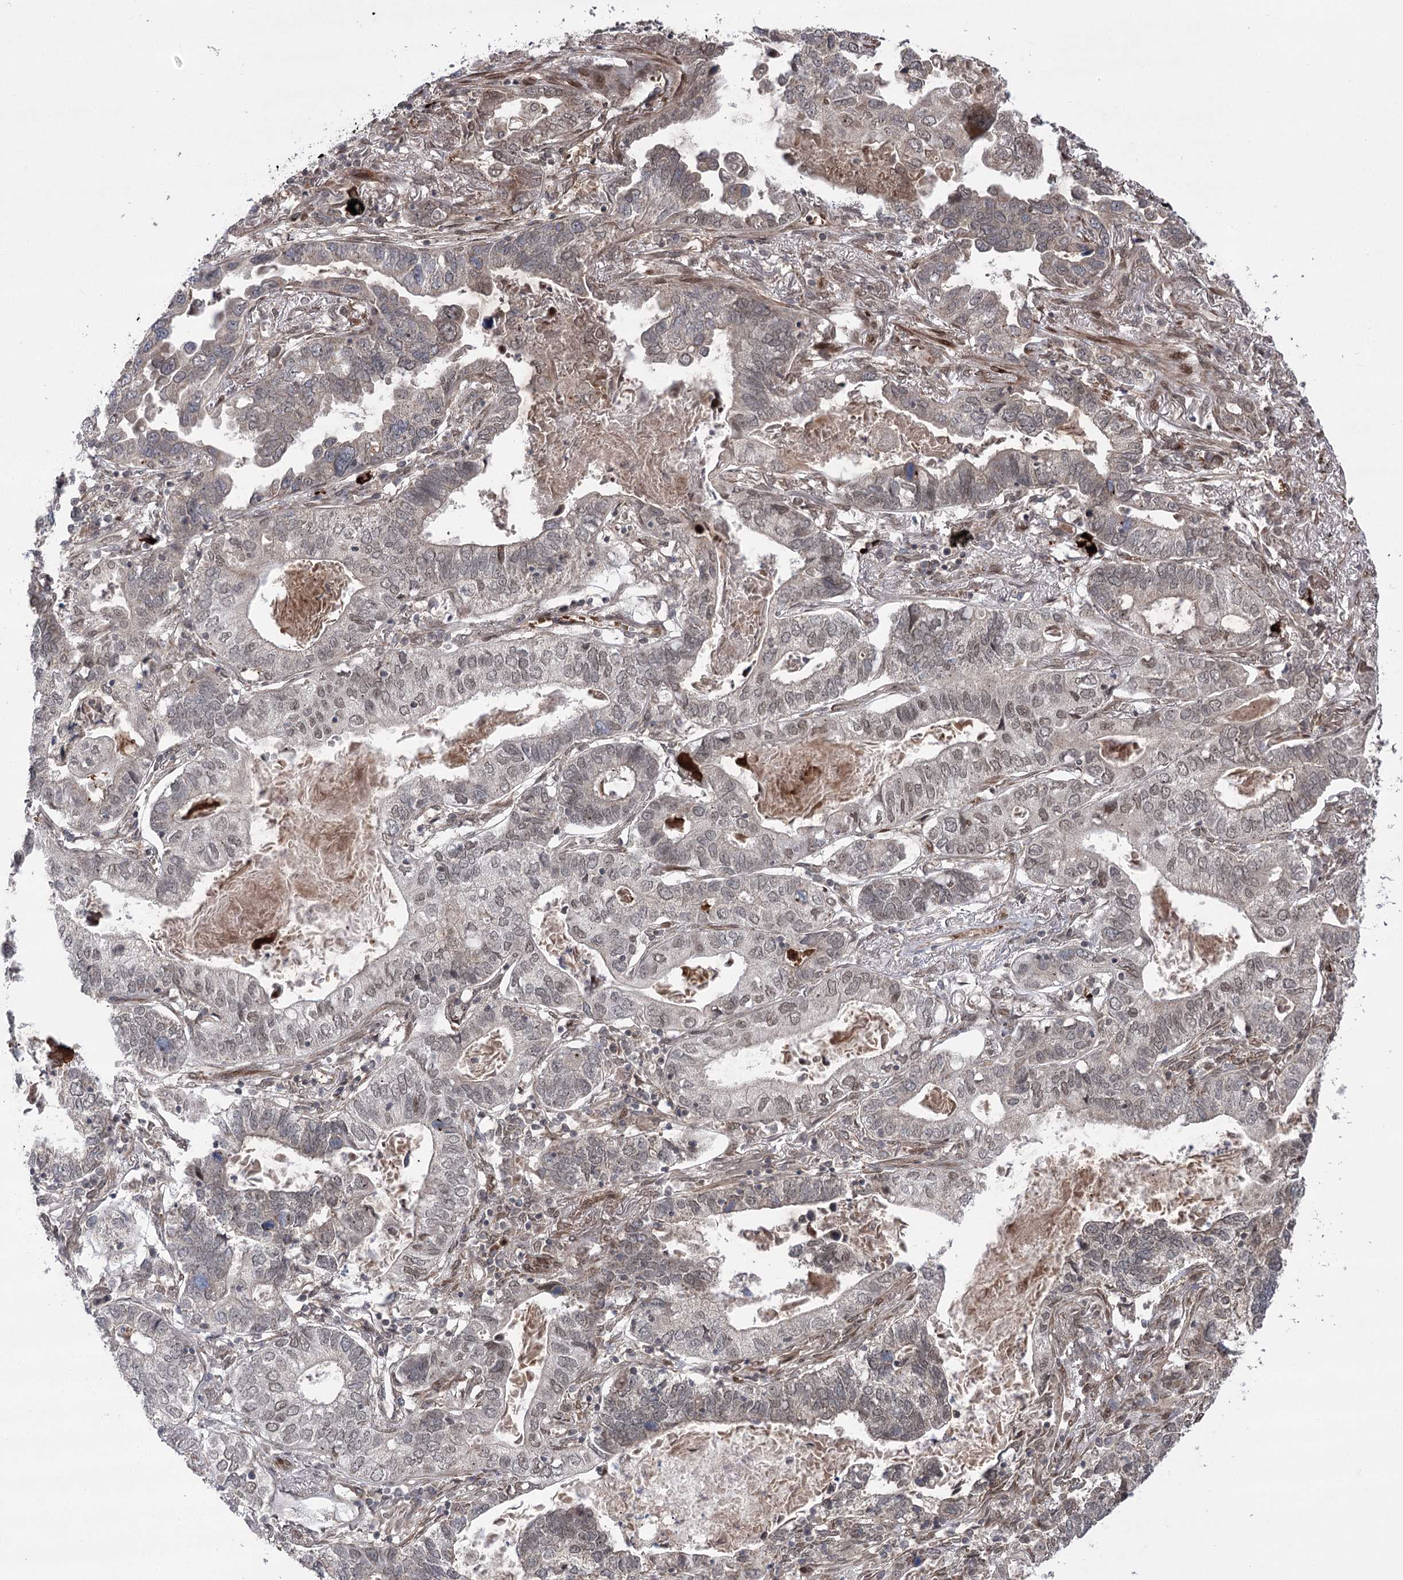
{"staining": {"intensity": "weak", "quantity": "<25%", "location": "nuclear"}, "tissue": "lung cancer", "cell_type": "Tumor cells", "image_type": "cancer", "snomed": [{"axis": "morphology", "description": "Adenocarcinoma, NOS"}, {"axis": "topography", "description": "Lung"}], "caption": "High magnification brightfield microscopy of adenocarcinoma (lung) stained with DAB (3,3'-diaminobenzidine) (brown) and counterstained with hematoxylin (blue): tumor cells show no significant positivity. (DAB immunohistochemistry (IHC) with hematoxylin counter stain).", "gene": "TENM2", "patient": {"sex": "male", "age": 67}}